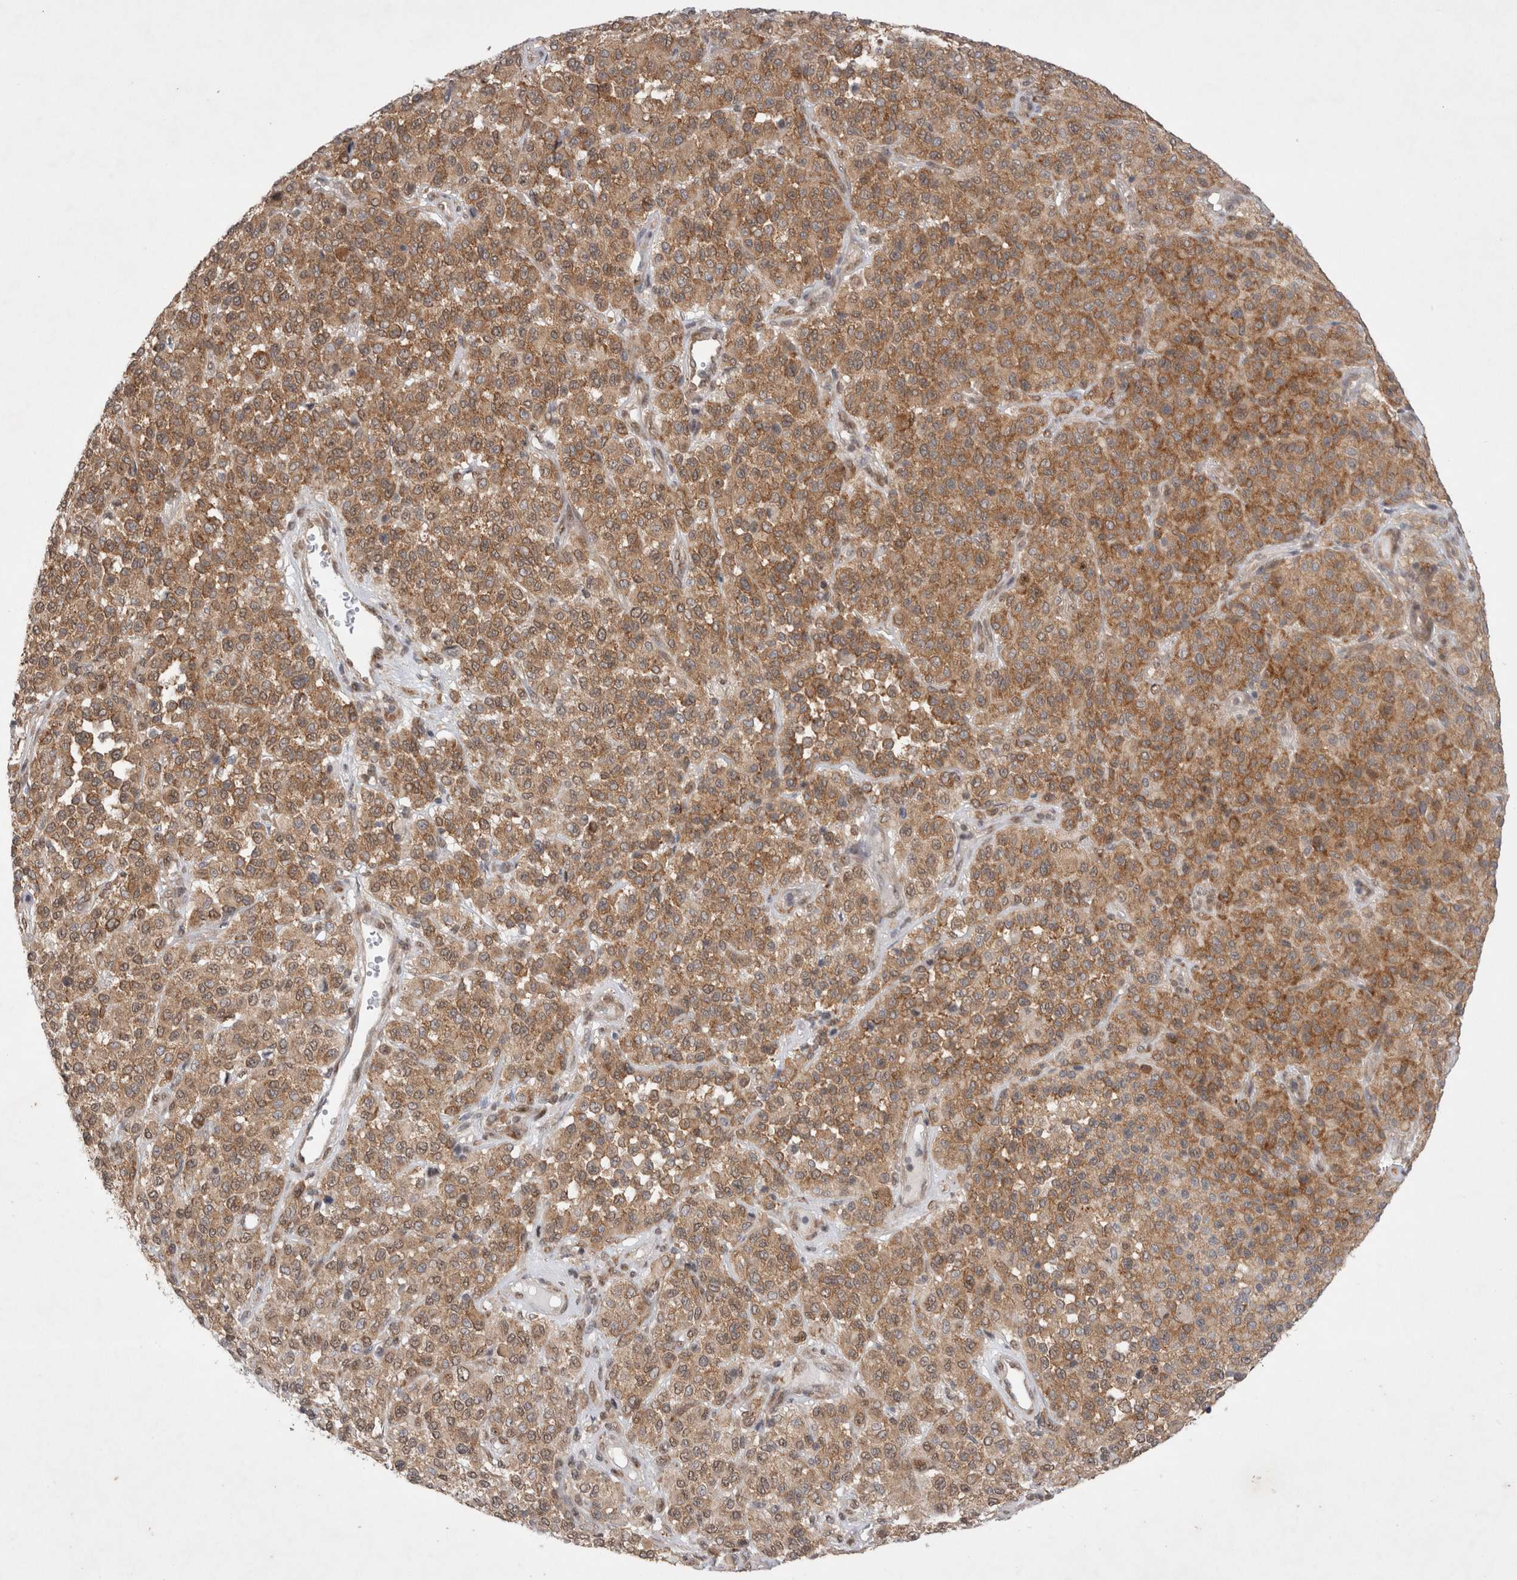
{"staining": {"intensity": "moderate", "quantity": ">75%", "location": "cytoplasmic/membranous"}, "tissue": "melanoma", "cell_type": "Tumor cells", "image_type": "cancer", "snomed": [{"axis": "morphology", "description": "Malignant melanoma, Metastatic site"}, {"axis": "topography", "description": "Pancreas"}], "caption": "A histopathology image showing moderate cytoplasmic/membranous staining in approximately >75% of tumor cells in malignant melanoma (metastatic site), as visualized by brown immunohistochemical staining.", "gene": "WIPF2", "patient": {"sex": "female", "age": 30}}